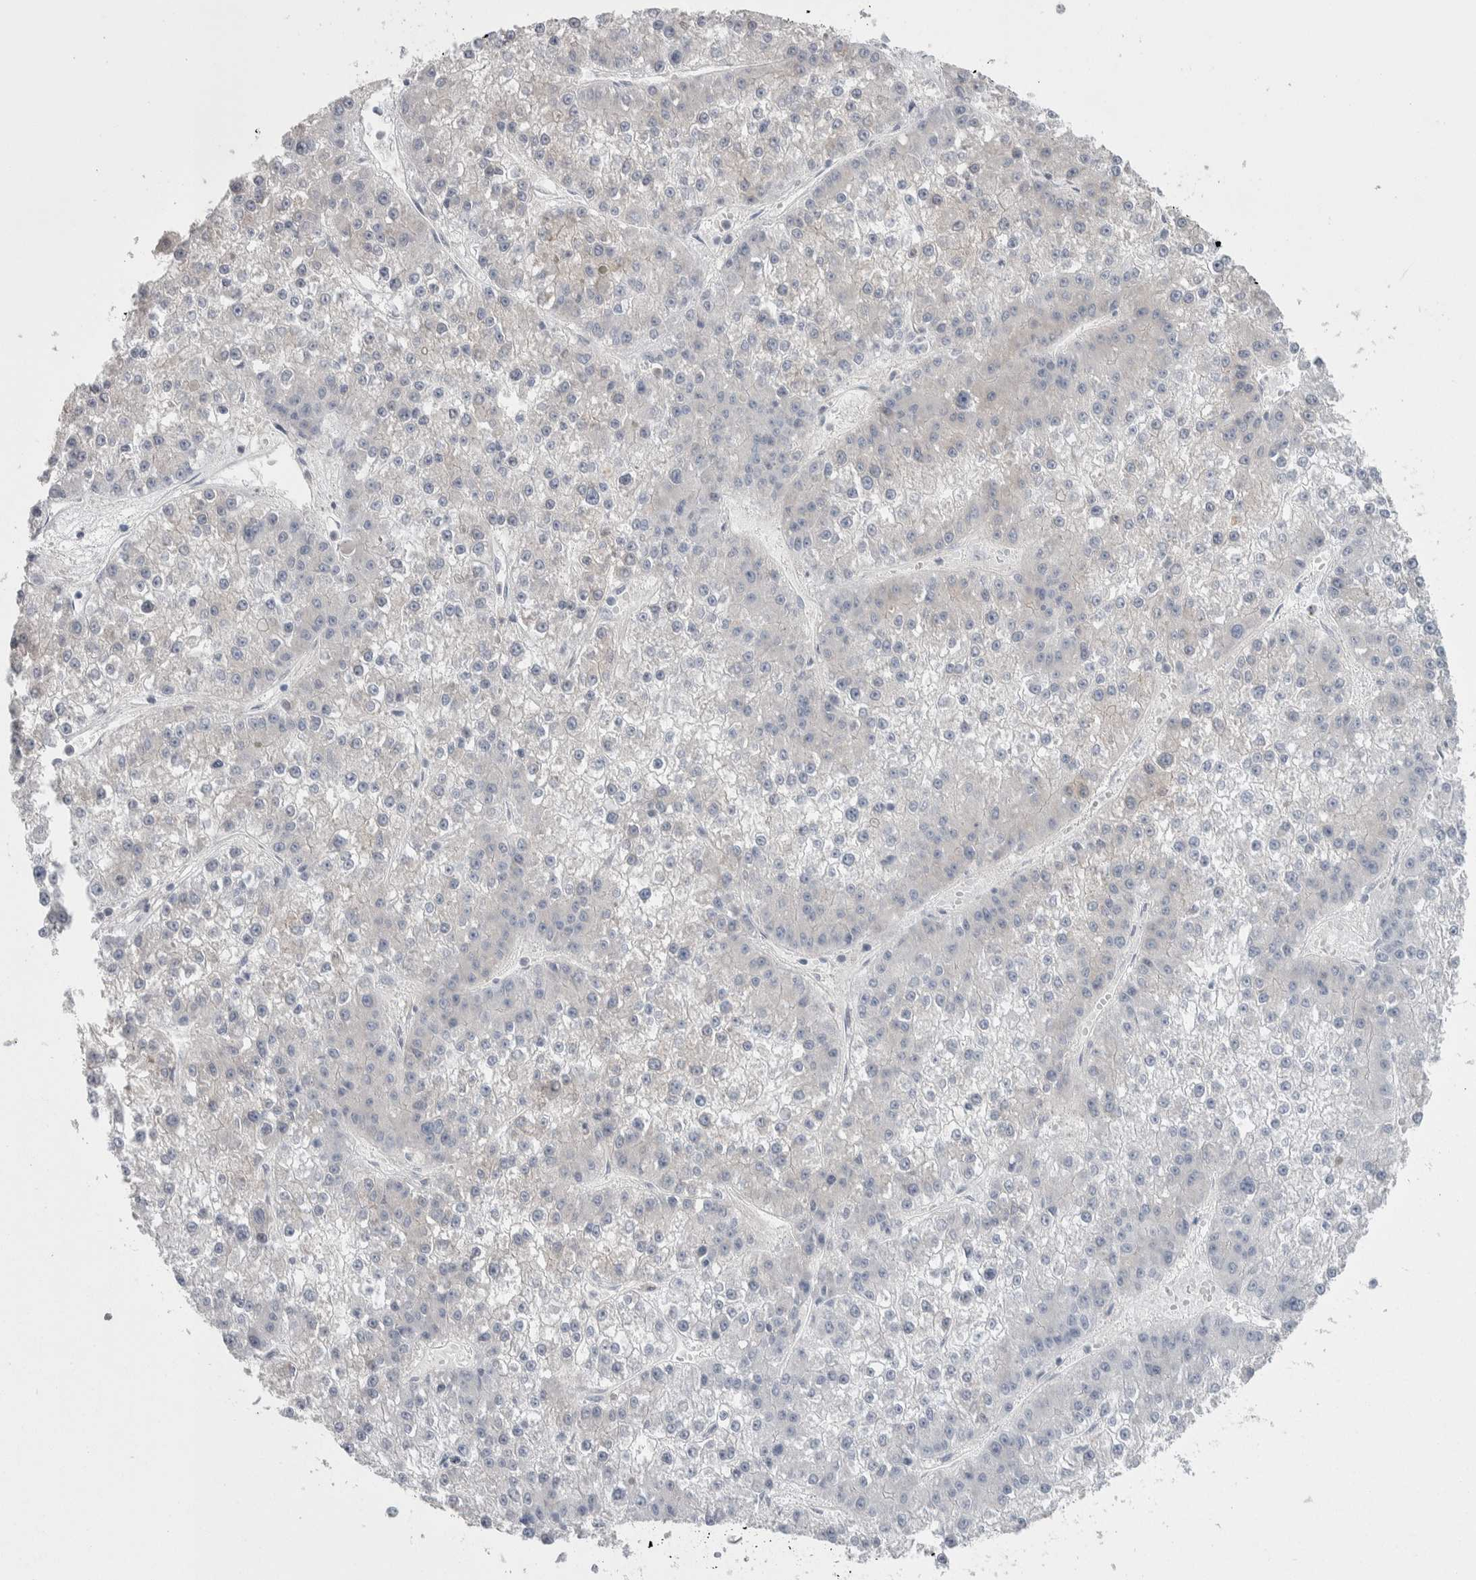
{"staining": {"intensity": "negative", "quantity": "none", "location": "none"}, "tissue": "liver cancer", "cell_type": "Tumor cells", "image_type": "cancer", "snomed": [{"axis": "morphology", "description": "Carcinoma, Hepatocellular, NOS"}, {"axis": "topography", "description": "Liver"}], "caption": "Tumor cells are negative for protein expression in human hepatocellular carcinoma (liver).", "gene": "GPHN", "patient": {"sex": "female", "age": 73}}